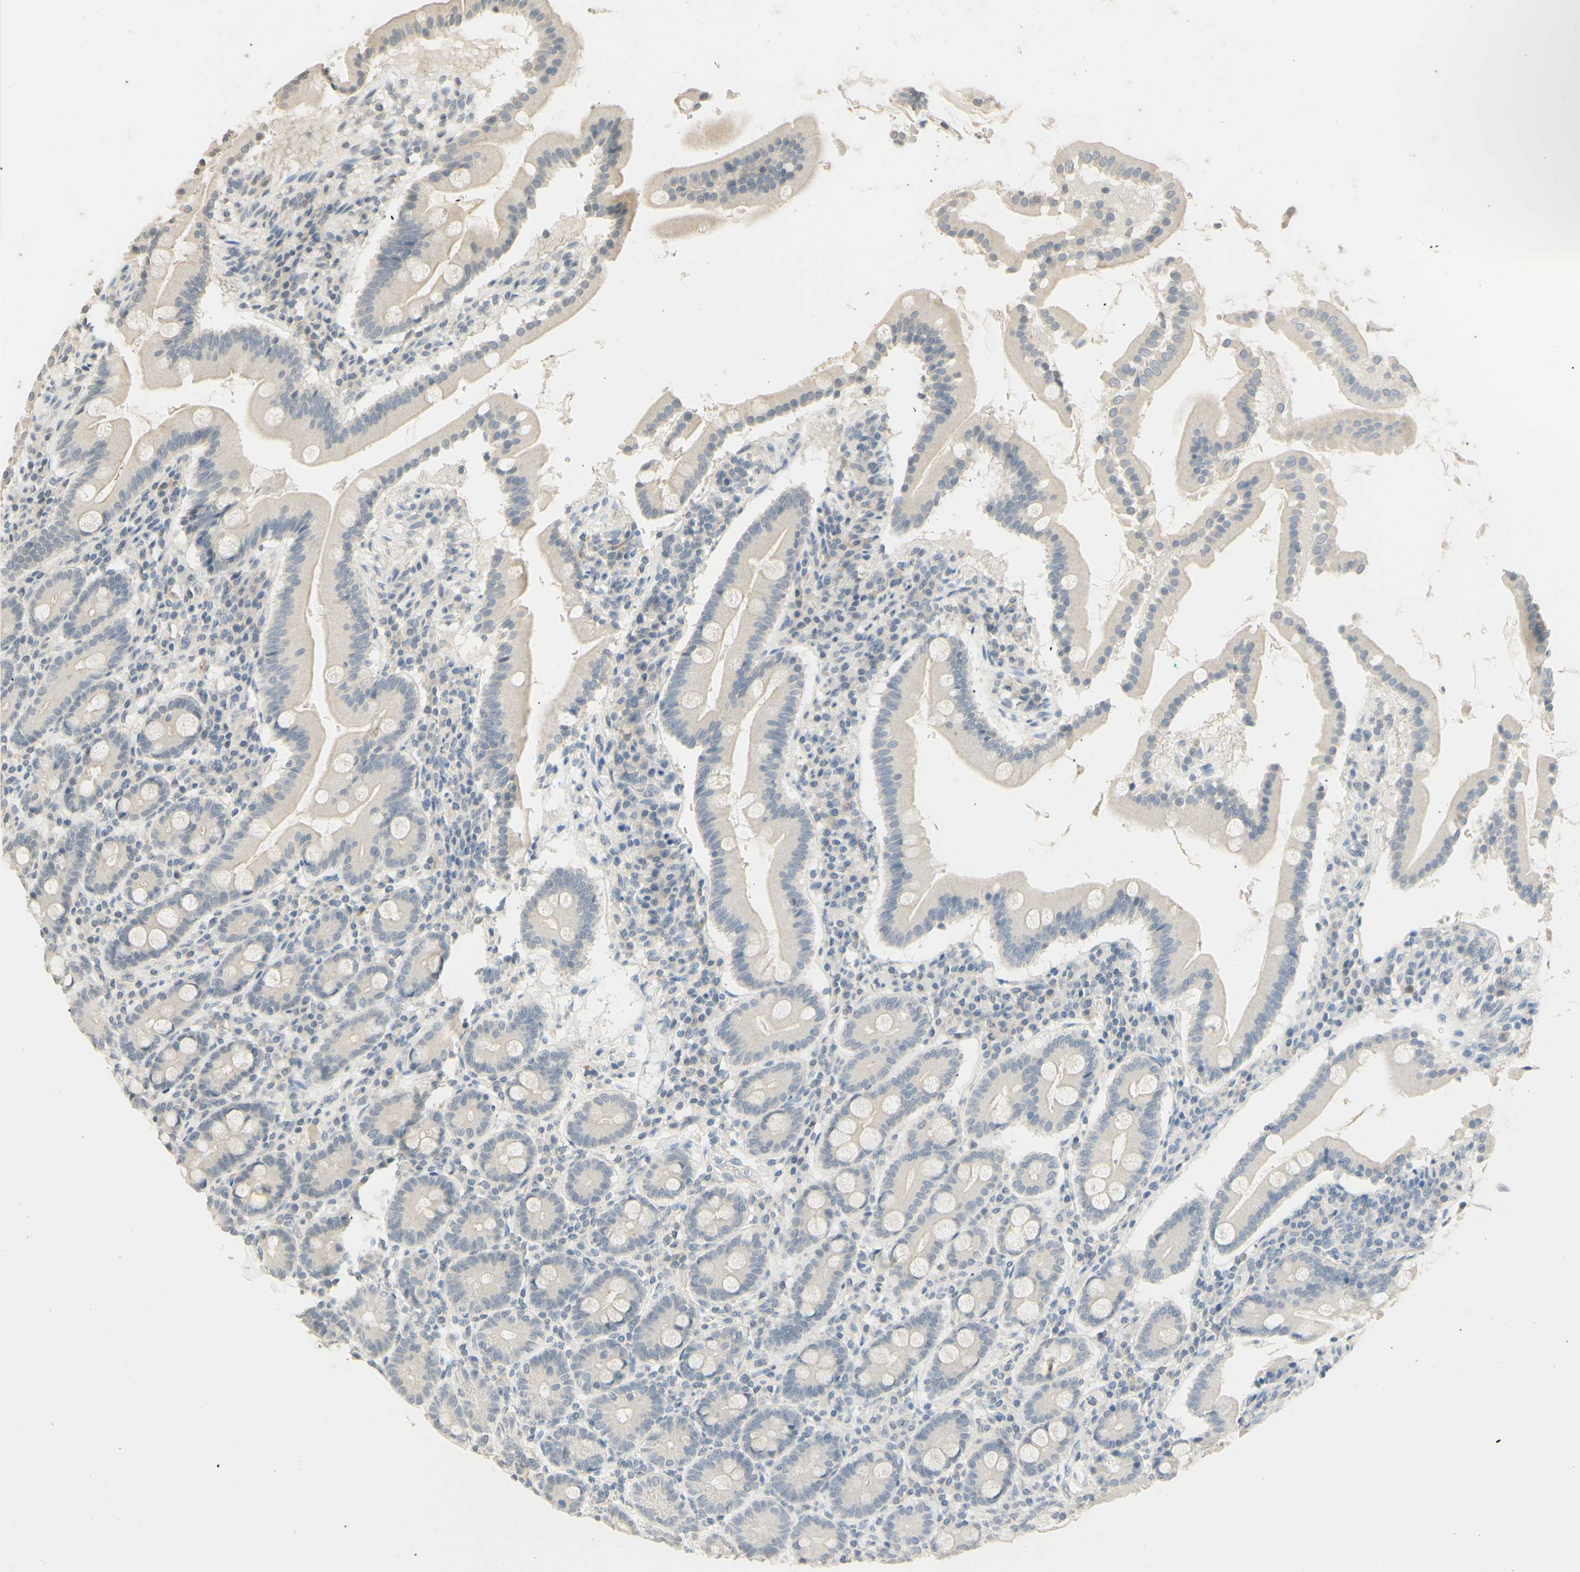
{"staining": {"intensity": "weak", "quantity": ">75%", "location": "cytoplasmic/membranous"}, "tissue": "duodenum", "cell_type": "Glandular cells", "image_type": "normal", "snomed": [{"axis": "morphology", "description": "Normal tissue, NOS"}, {"axis": "topography", "description": "Duodenum"}], "caption": "Weak cytoplasmic/membranous staining for a protein is identified in about >75% of glandular cells of unremarkable duodenum using immunohistochemistry.", "gene": "MAG", "patient": {"sex": "male", "age": 50}}